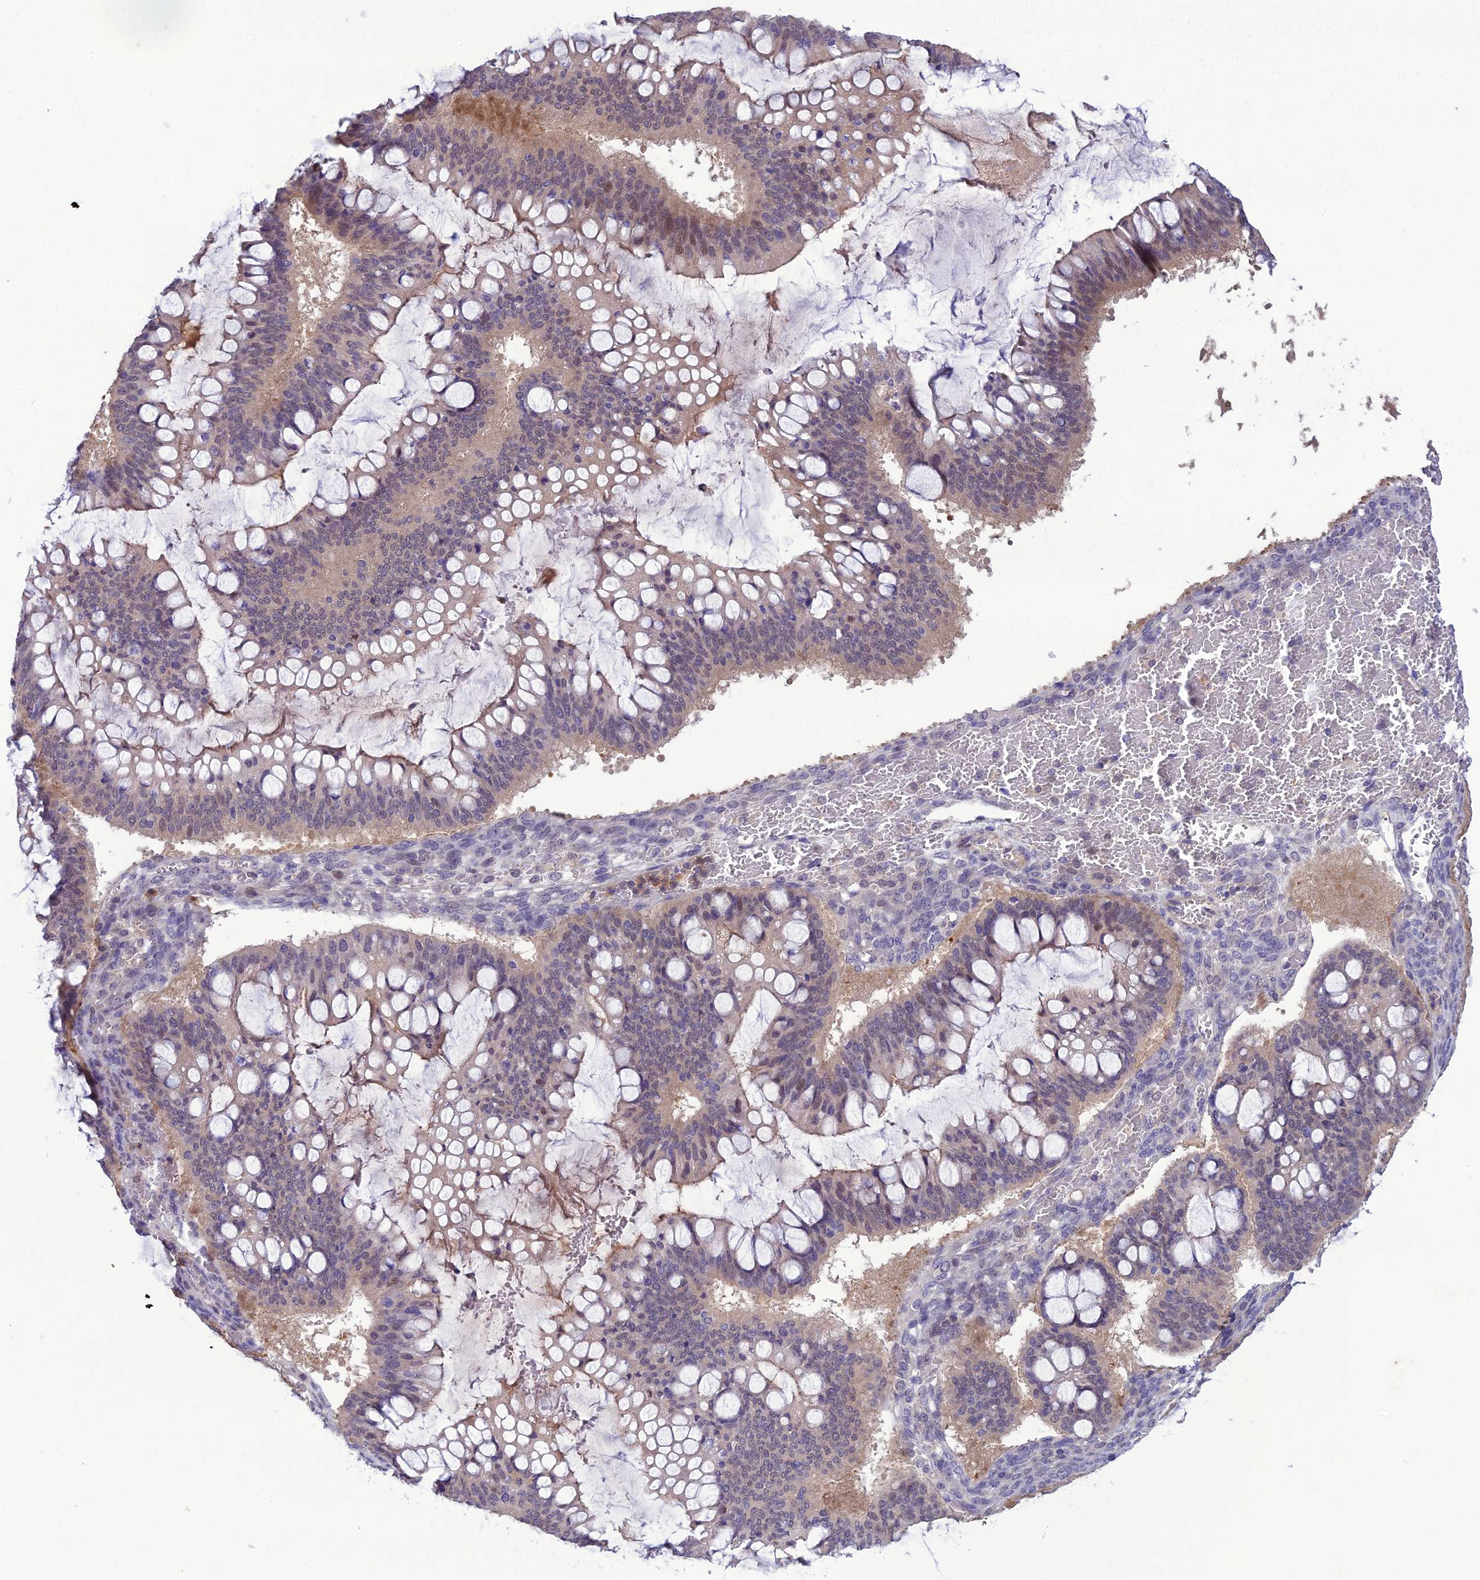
{"staining": {"intensity": "weak", "quantity": "25%-75%", "location": "nuclear"}, "tissue": "ovarian cancer", "cell_type": "Tumor cells", "image_type": "cancer", "snomed": [{"axis": "morphology", "description": "Cystadenocarcinoma, mucinous, NOS"}, {"axis": "topography", "description": "Ovary"}], "caption": "High-magnification brightfield microscopy of ovarian cancer stained with DAB (brown) and counterstained with hematoxylin (blue). tumor cells exhibit weak nuclear expression is identified in approximately25%-75% of cells.", "gene": "GDF6", "patient": {"sex": "female", "age": 73}}